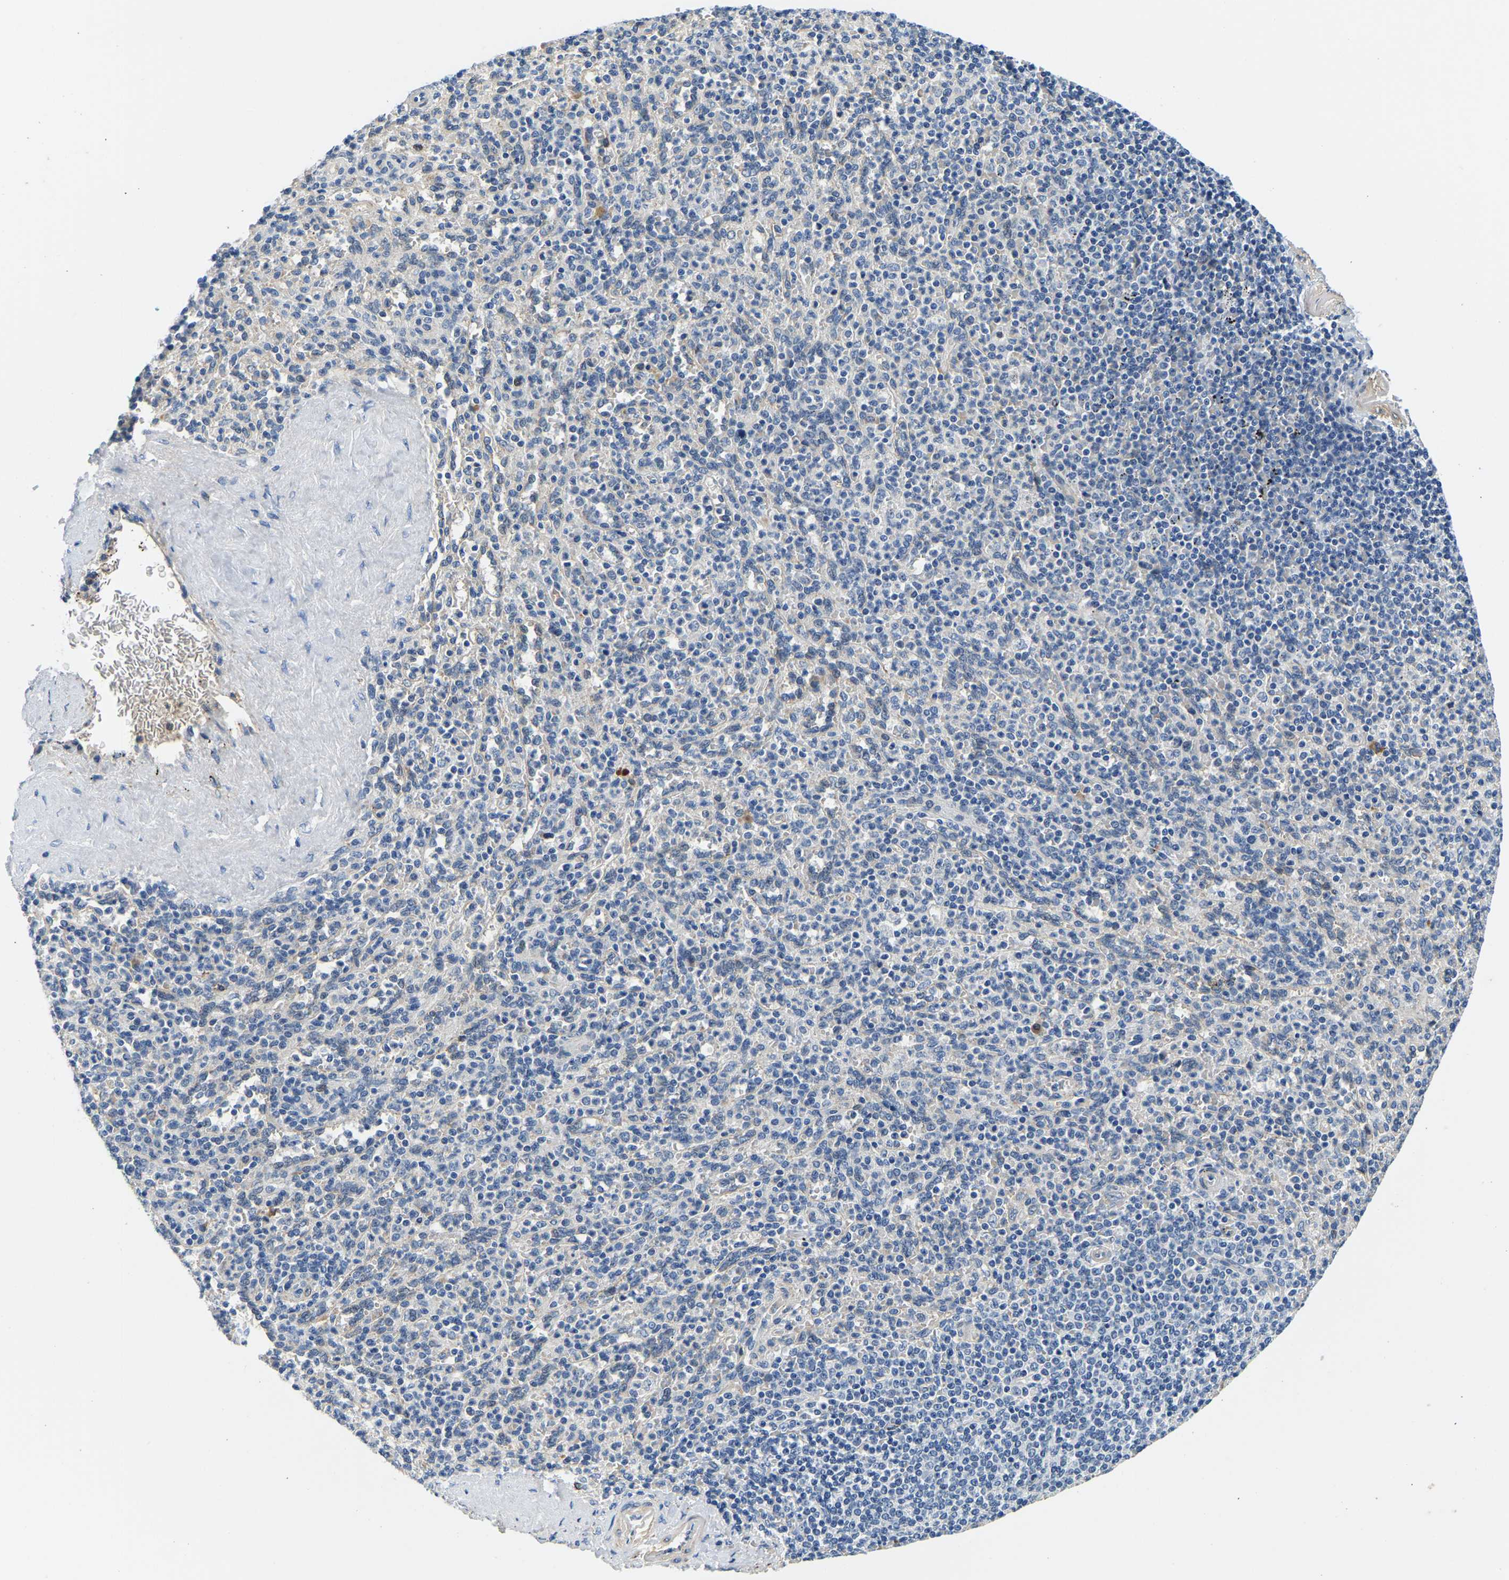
{"staining": {"intensity": "negative", "quantity": "none", "location": "none"}, "tissue": "spleen", "cell_type": "Cells in red pulp", "image_type": "normal", "snomed": [{"axis": "morphology", "description": "Normal tissue, NOS"}, {"axis": "topography", "description": "Spleen"}], "caption": "Benign spleen was stained to show a protein in brown. There is no significant expression in cells in red pulp. Brightfield microscopy of immunohistochemistry (IHC) stained with DAB (3,3'-diaminobenzidine) (brown) and hematoxylin (blue), captured at high magnification.", "gene": "LIAS", "patient": {"sex": "male", "age": 36}}